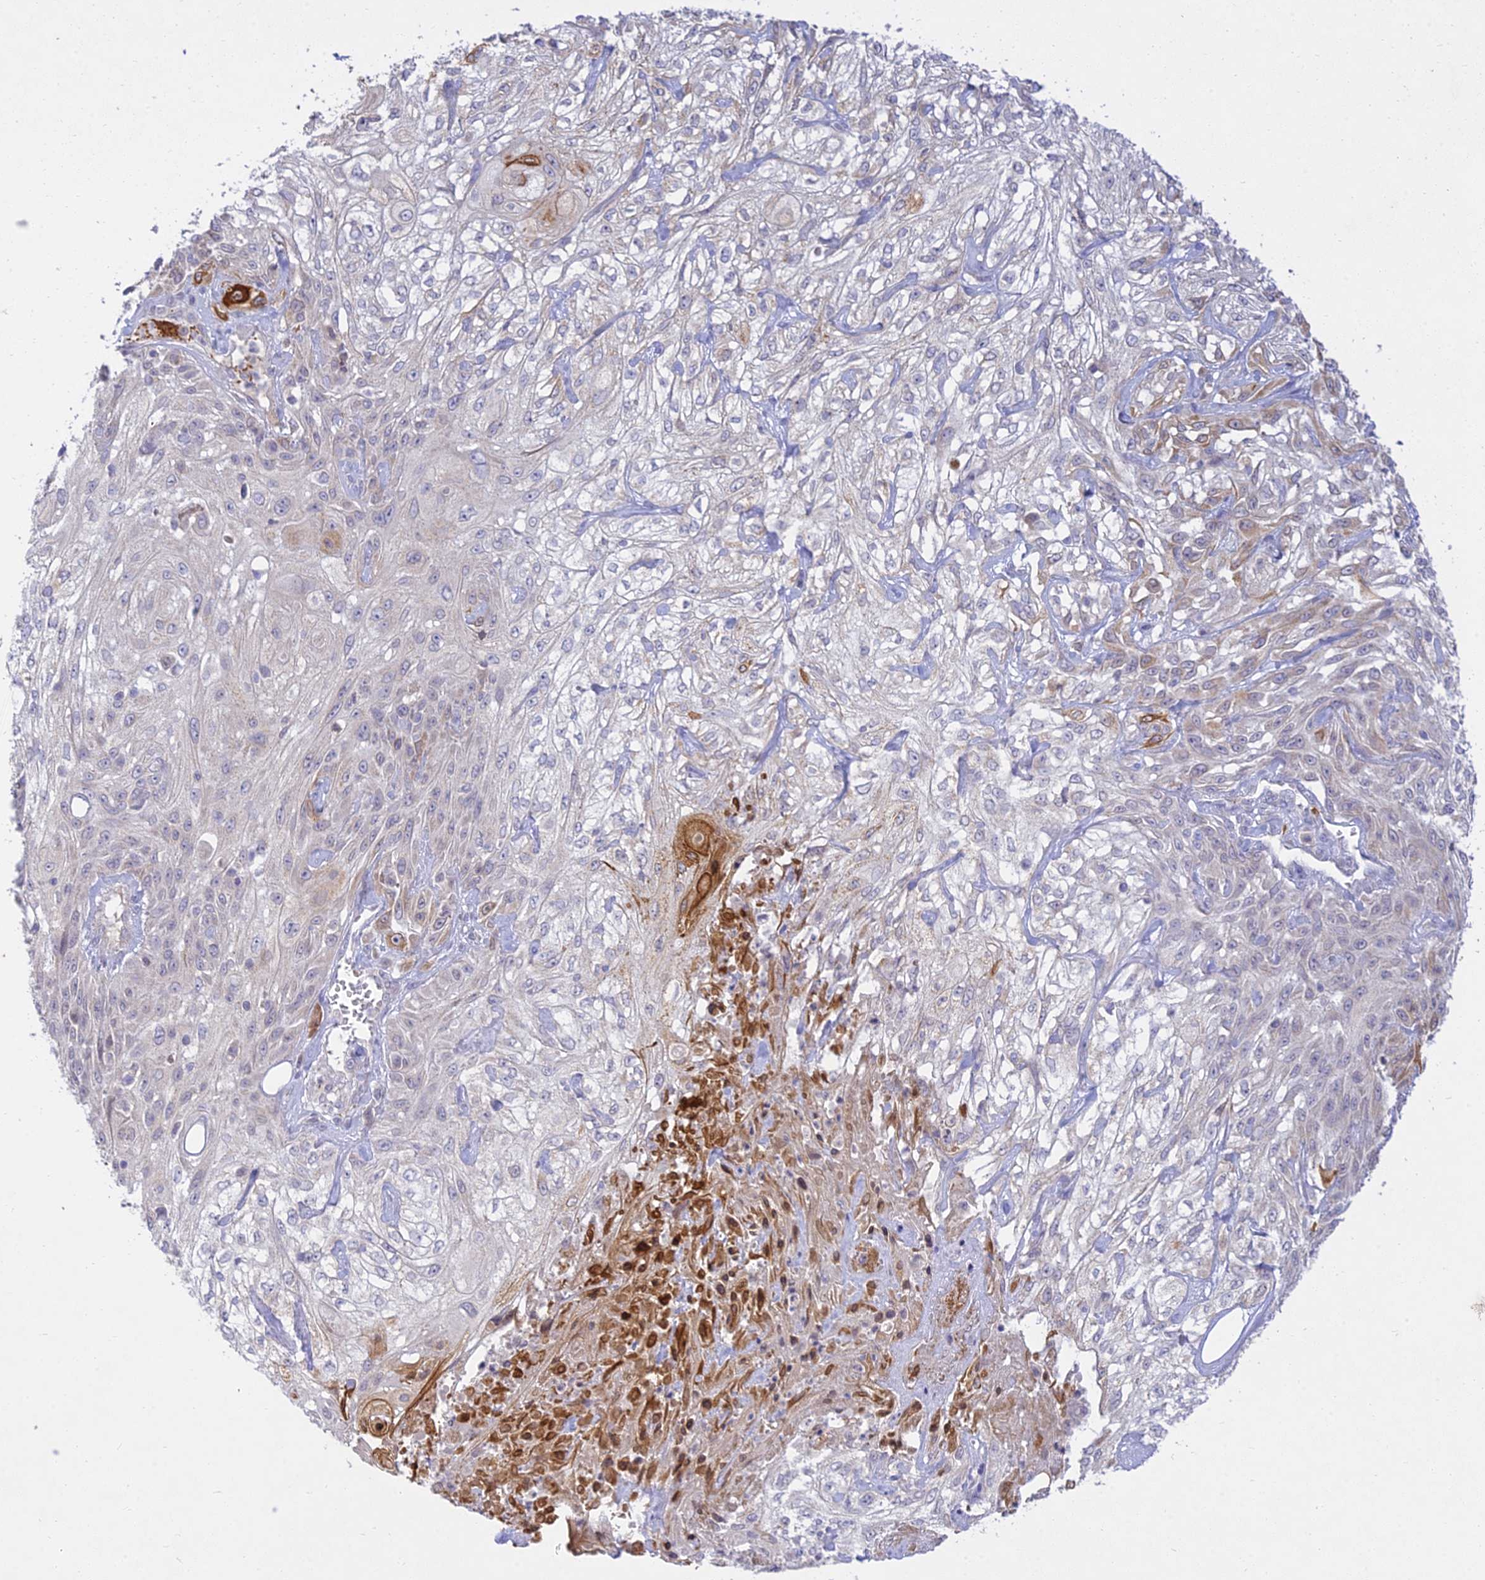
{"staining": {"intensity": "moderate", "quantity": "25%-75%", "location": "cytoplasmic/membranous"}, "tissue": "skin cancer", "cell_type": "Tumor cells", "image_type": "cancer", "snomed": [{"axis": "morphology", "description": "Squamous cell carcinoma, NOS"}, {"axis": "morphology", "description": "Squamous cell carcinoma, metastatic, NOS"}, {"axis": "topography", "description": "Skin"}, {"axis": "topography", "description": "Lymph node"}], "caption": "Protein expression analysis of human skin cancer (squamous cell carcinoma) reveals moderate cytoplasmic/membranous staining in approximately 25%-75% of tumor cells.", "gene": "TMEM40", "patient": {"sex": "male", "age": 75}}